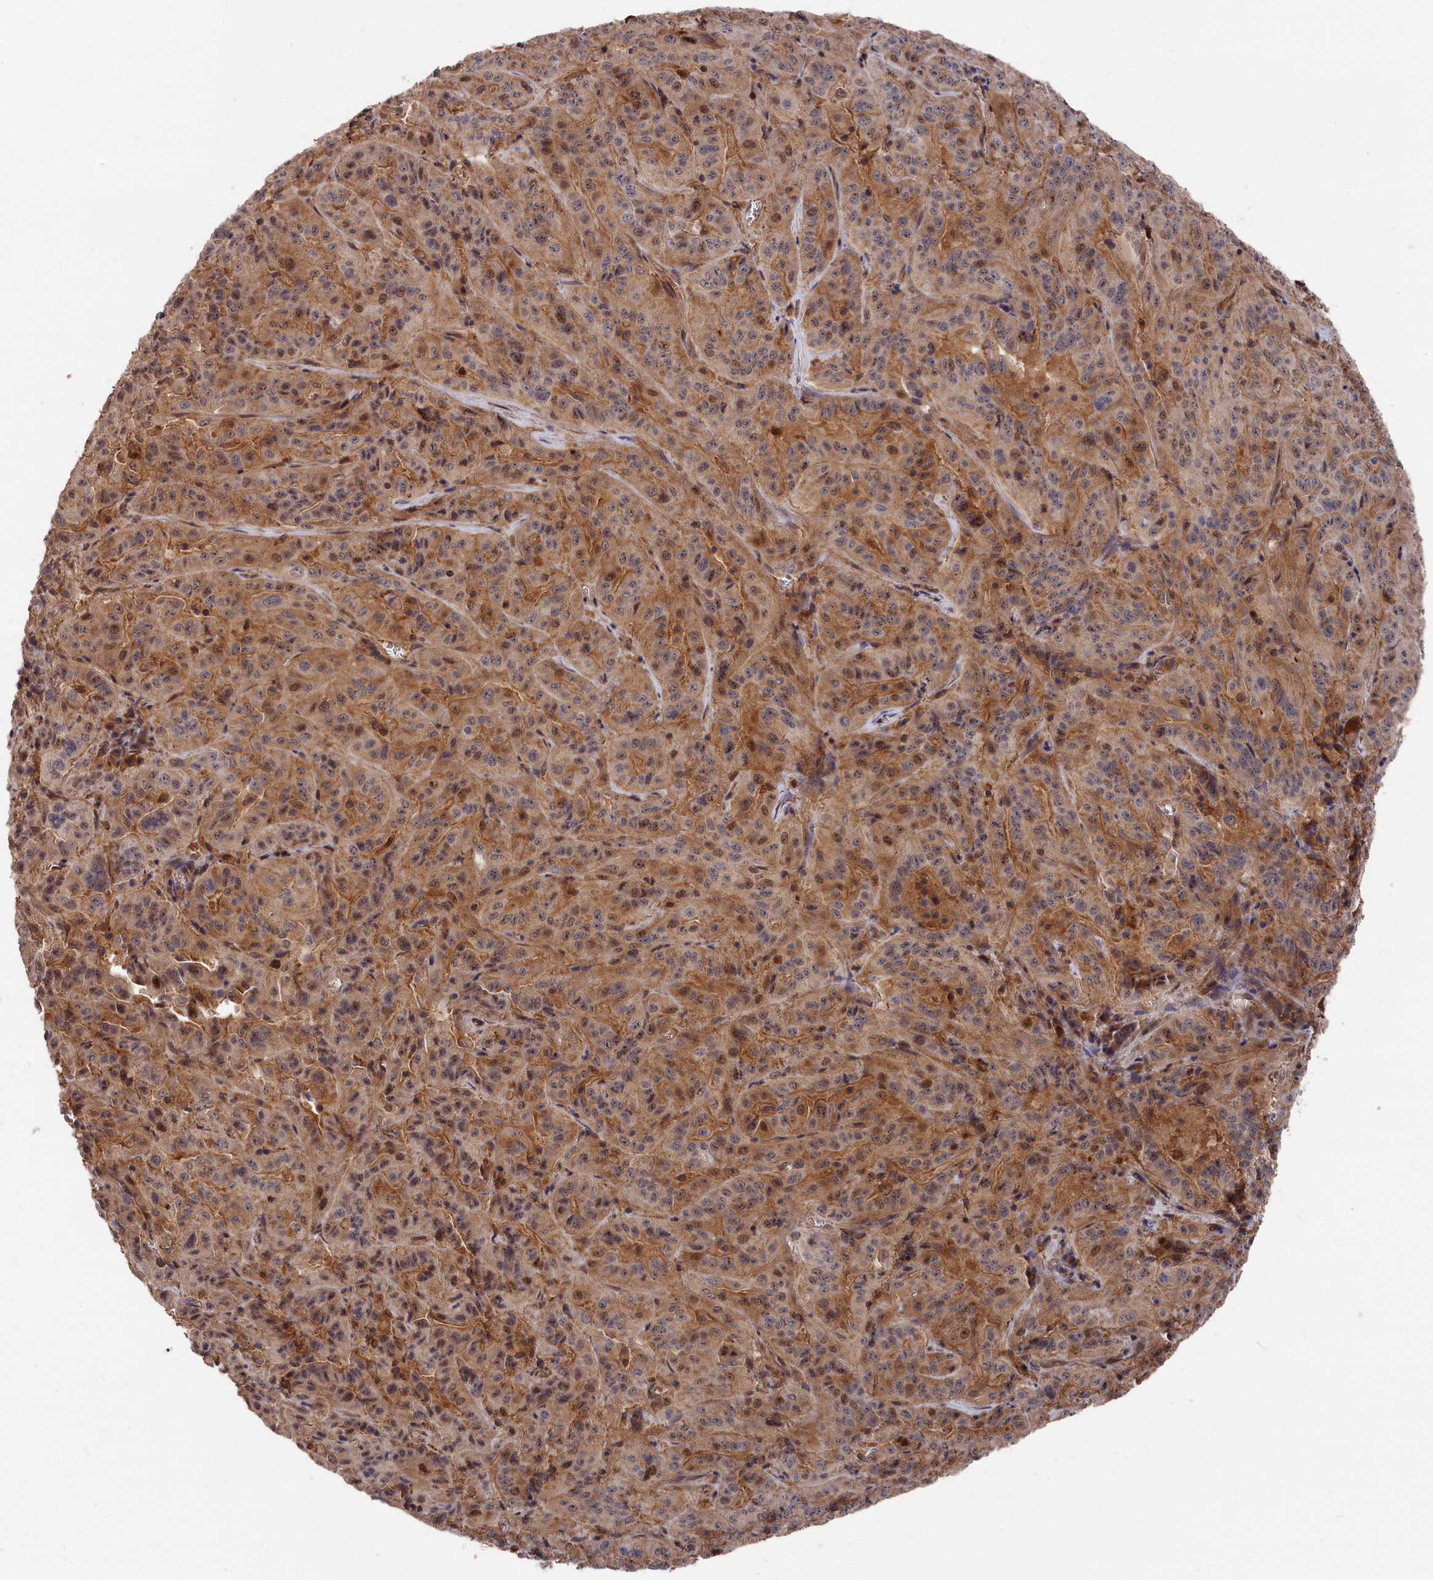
{"staining": {"intensity": "moderate", "quantity": ">75%", "location": "cytoplasmic/membranous,nuclear"}, "tissue": "pancreatic cancer", "cell_type": "Tumor cells", "image_type": "cancer", "snomed": [{"axis": "morphology", "description": "Adenocarcinoma, NOS"}, {"axis": "topography", "description": "Pancreas"}], "caption": "Moderate cytoplasmic/membranous and nuclear staining is appreciated in about >75% of tumor cells in adenocarcinoma (pancreatic).", "gene": "RMI2", "patient": {"sex": "male", "age": 63}}